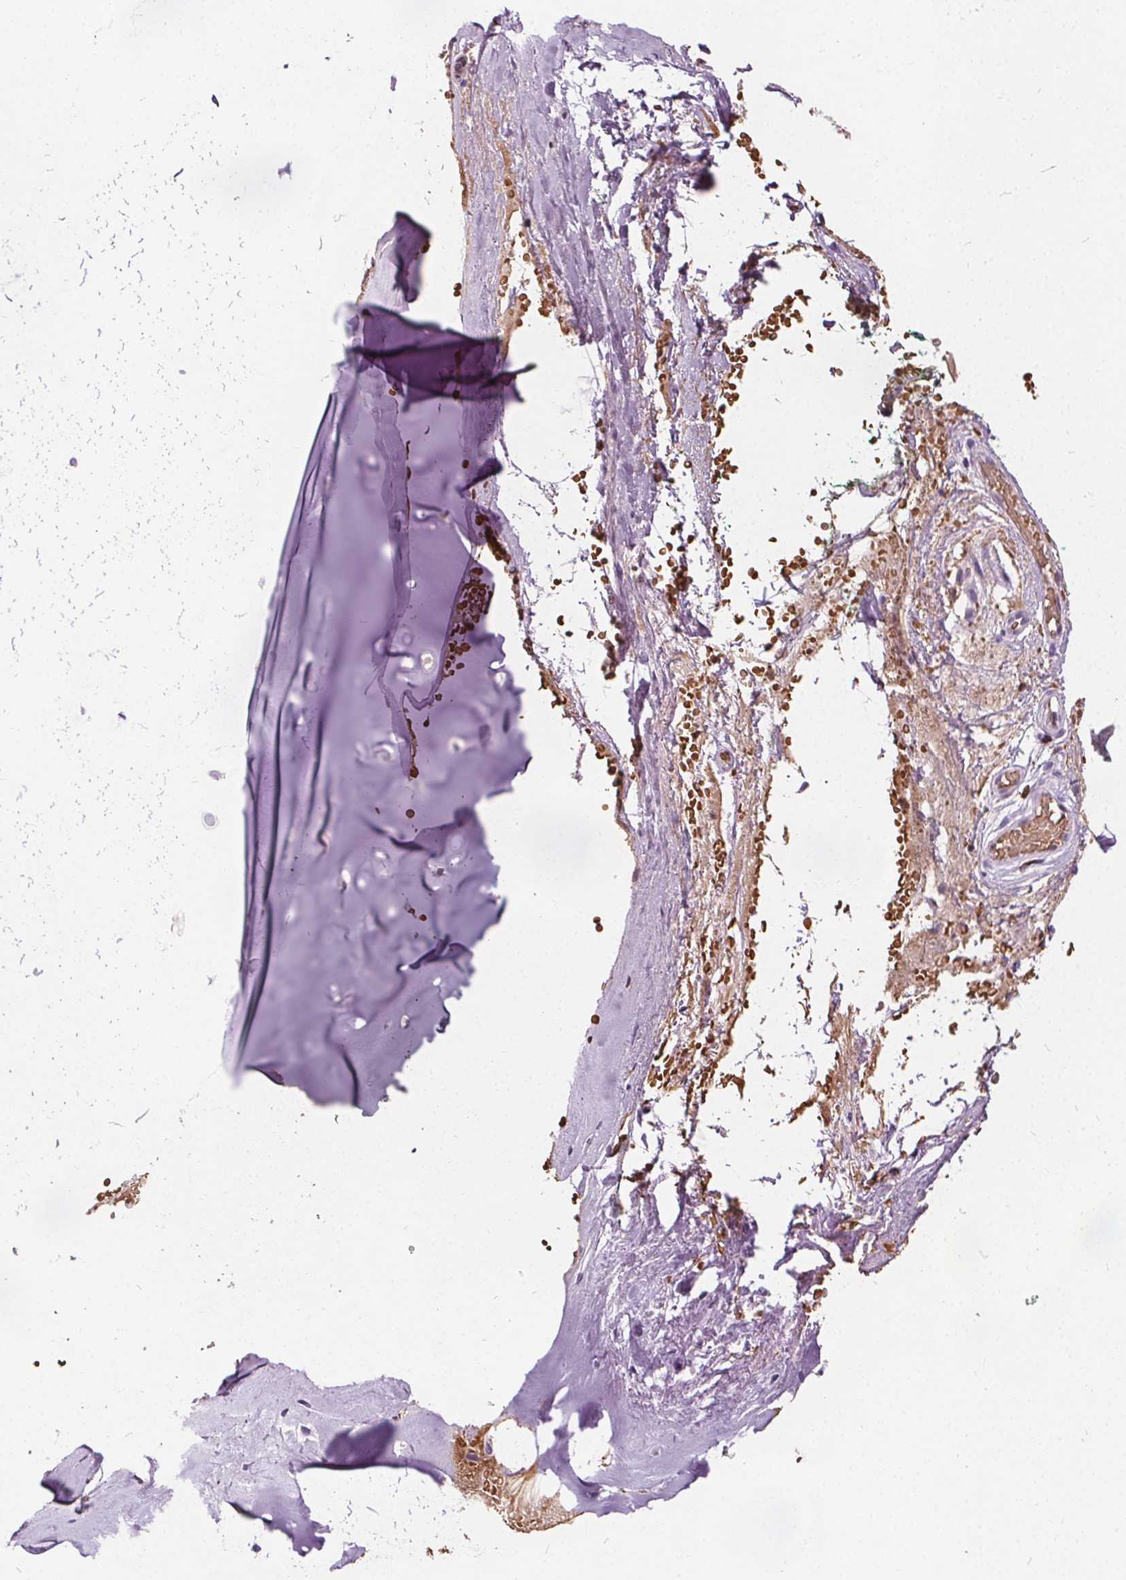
{"staining": {"intensity": "negative", "quantity": "none", "location": "none"}, "tissue": "soft tissue", "cell_type": "Chondrocytes", "image_type": "normal", "snomed": [{"axis": "morphology", "description": "Normal tissue, NOS"}, {"axis": "morphology", "description": "Basal cell carcinoma"}, {"axis": "topography", "description": "Cartilage tissue"}, {"axis": "topography", "description": "Nasopharynx"}, {"axis": "topography", "description": "Oral tissue"}], "caption": "Chondrocytes are negative for protein expression in normal human soft tissue. Nuclei are stained in blue.", "gene": "ISLR2", "patient": {"sex": "female", "age": 77}}